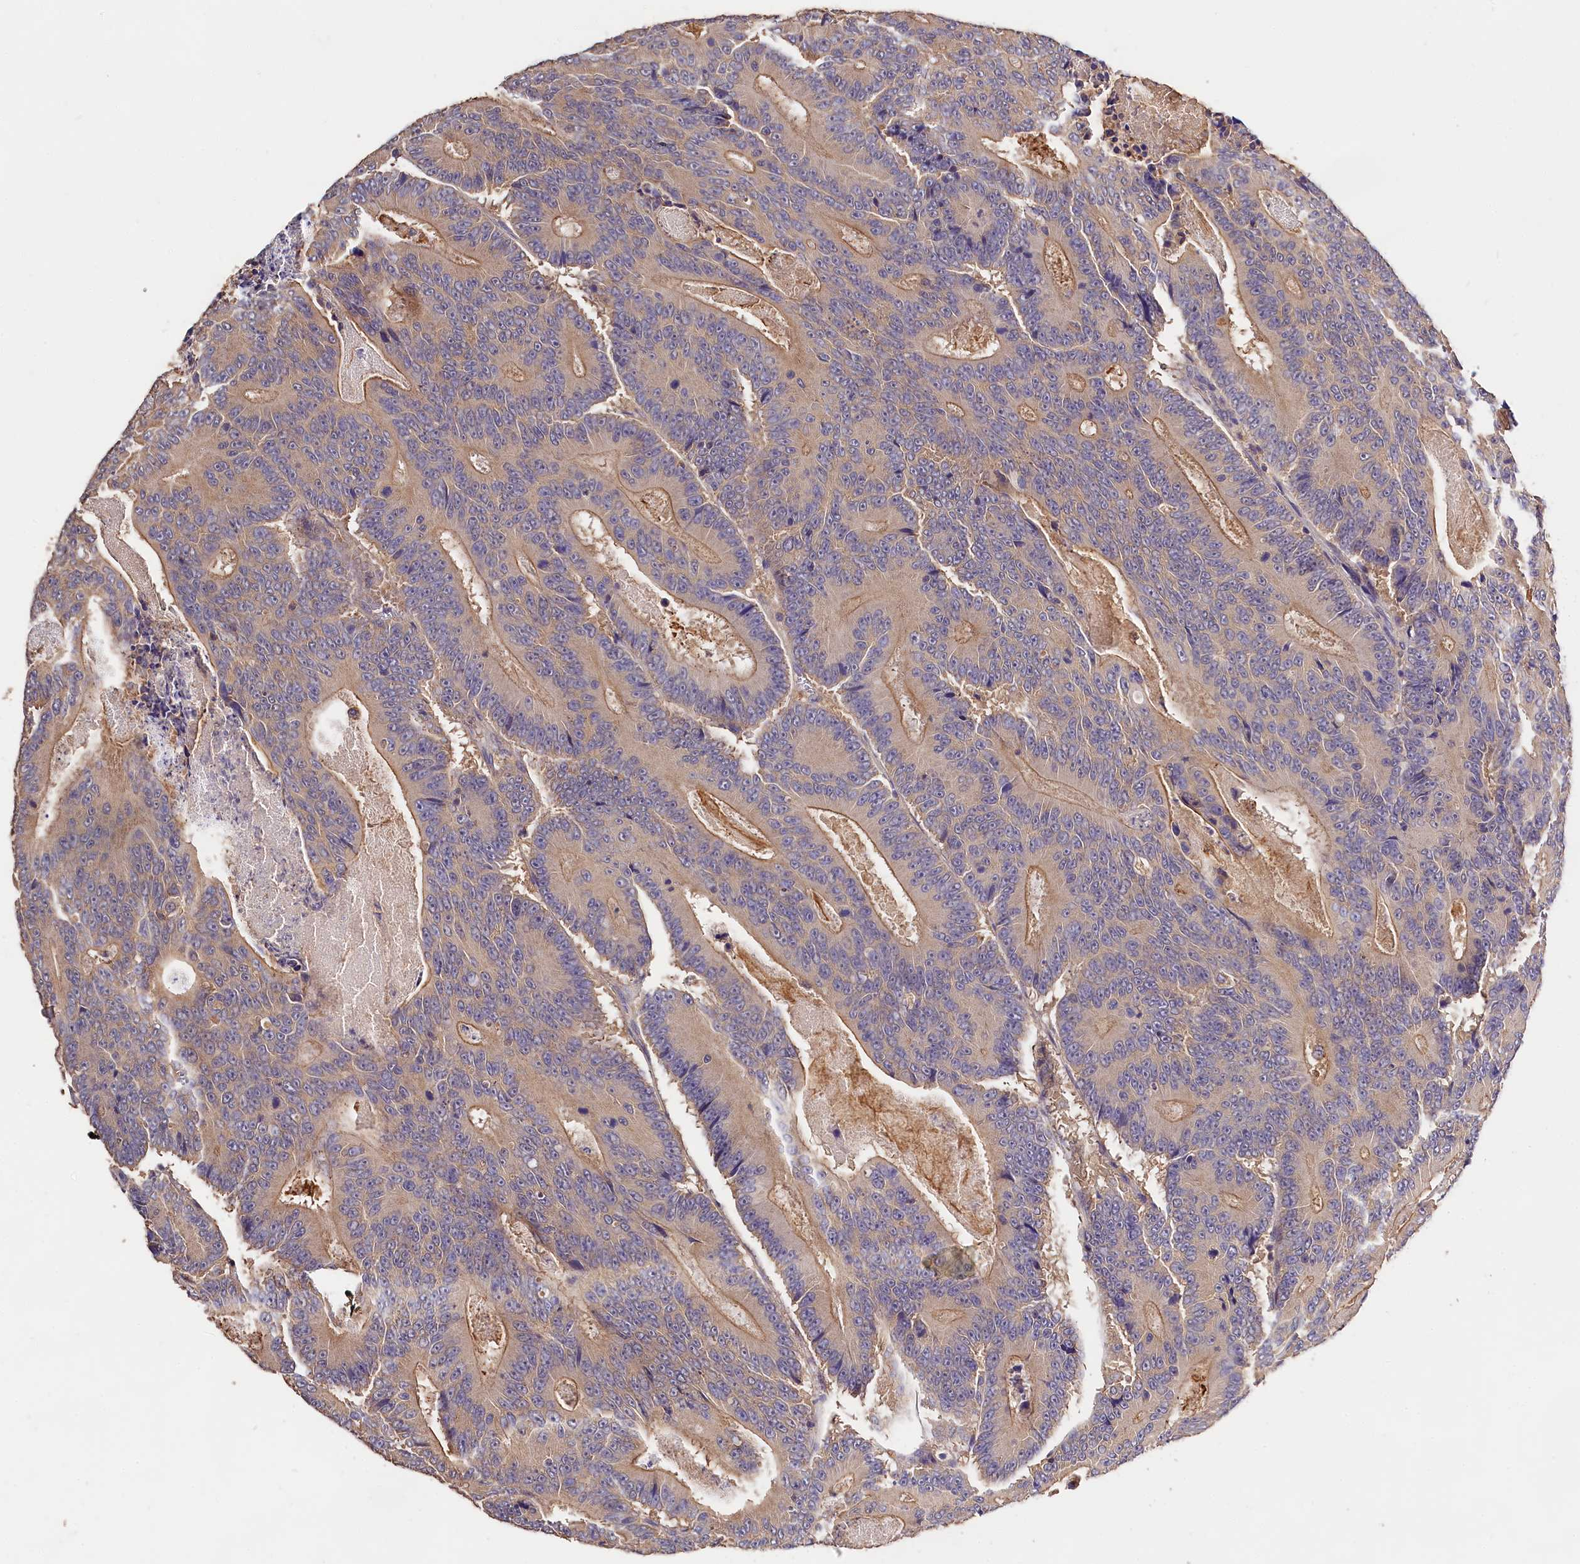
{"staining": {"intensity": "moderate", "quantity": "<25%", "location": "cytoplasmic/membranous"}, "tissue": "colorectal cancer", "cell_type": "Tumor cells", "image_type": "cancer", "snomed": [{"axis": "morphology", "description": "Adenocarcinoma, NOS"}, {"axis": "topography", "description": "Colon"}], "caption": "A brown stain labels moderate cytoplasmic/membranous staining of a protein in colorectal adenocarcinoma tumor cells. (brown staining indicates protein expression, while blue staining denotes nuclei).", "gene": "OAS3", "patient": {"sex": "male", "age": 83}}